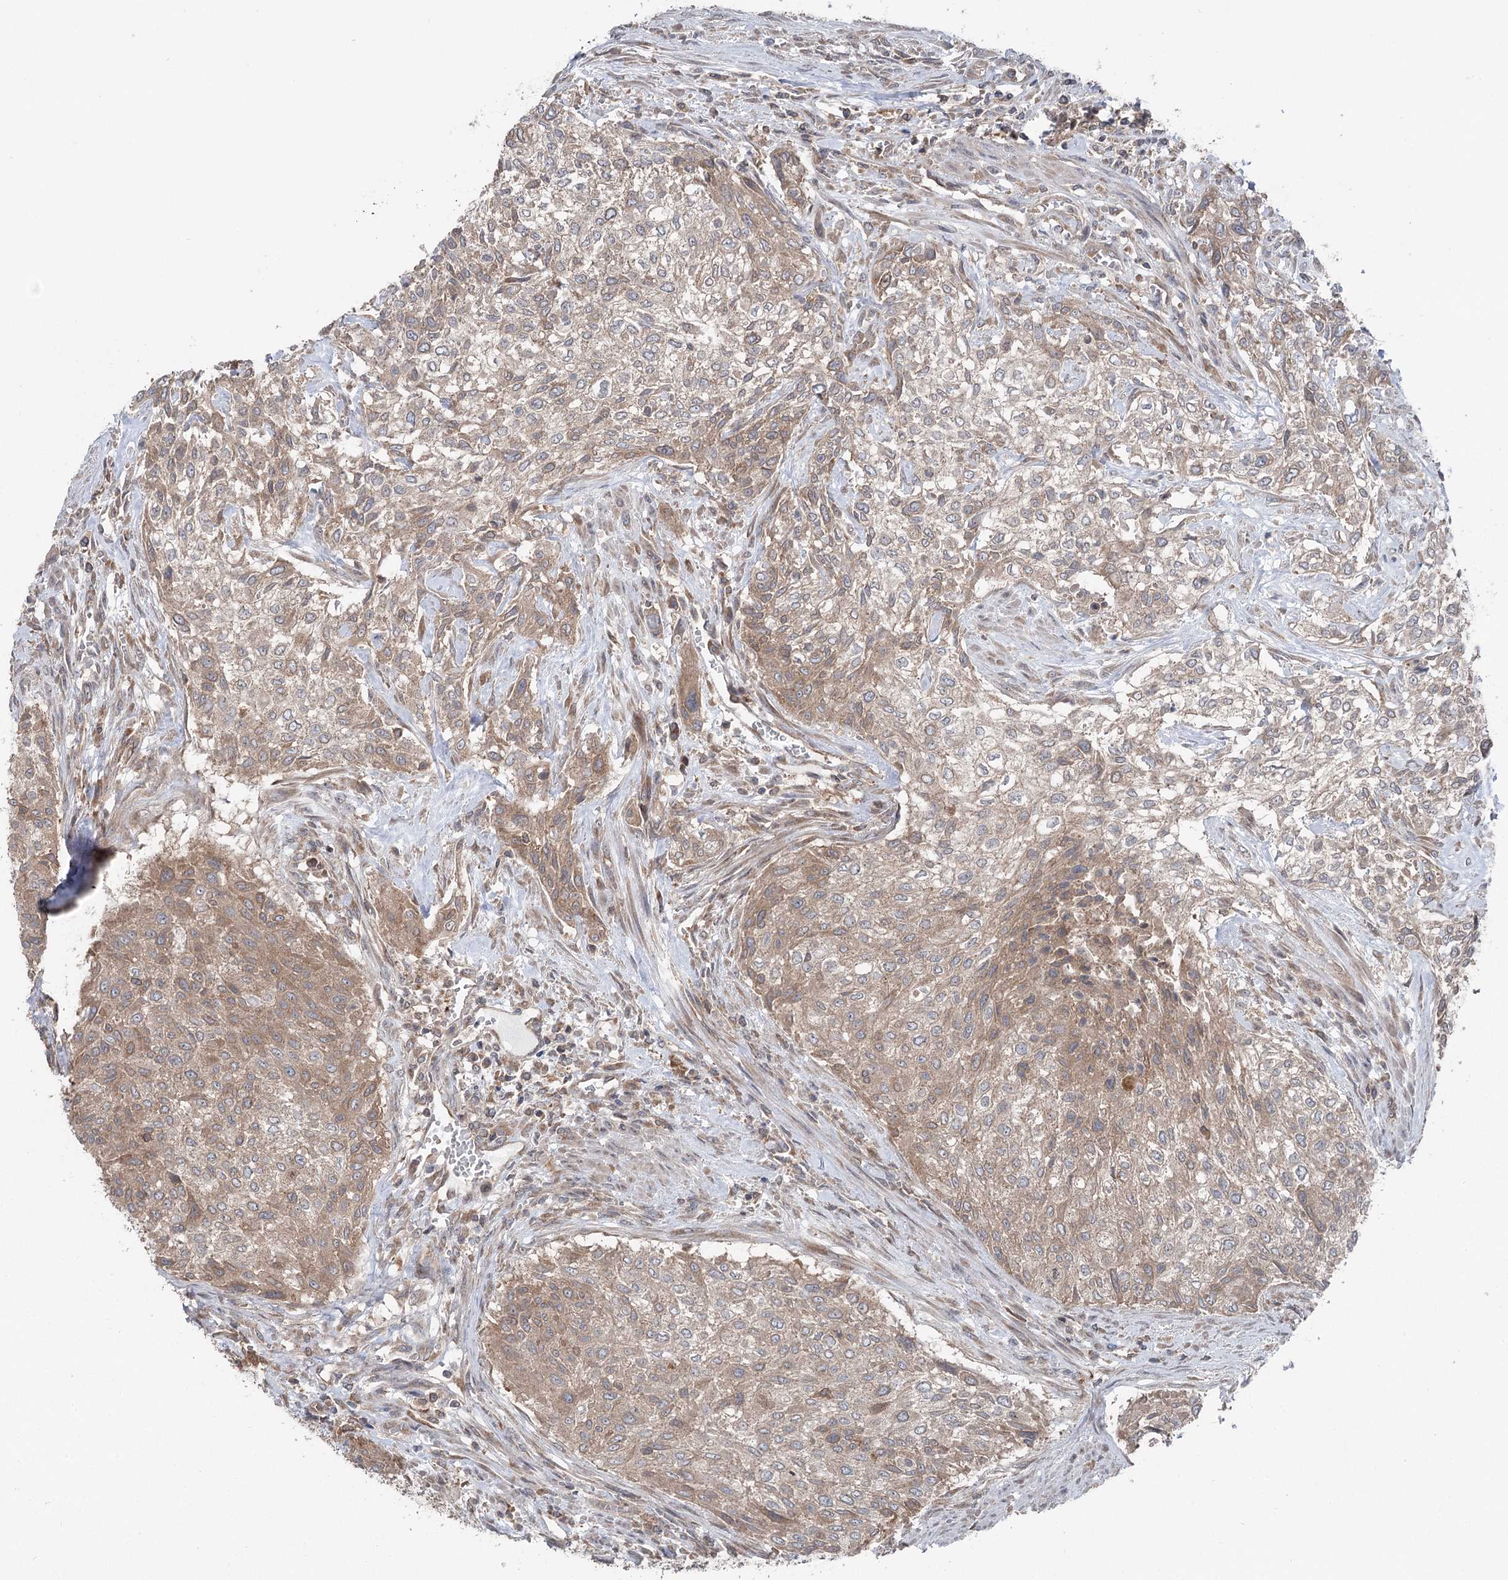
{"staining": {"intensity": "weak", "quantity": ">75%", "location": "cytoplasmic/membranous"}, "tissue": "urothelial cancer", "cell_type": "Tumor cells", "image_type": "cancer", "snomed": [{"axis": "morphology", "description": "Normal tissue, NOS"}, {"axis": "morphology", "description": "Urothelial carcinoma, NOS"}, {"axis": "topography", "description": "Urinary bladder"}, {"axis": "topography", "description": "Peripheral nerve tissue"}], "caption": "Human urothelial cancer stained for a protein (brown) reveals weak cytoplasmic/membranous positive staining in approximately >75% of tumor cells.", "gene": "PPP1R21", "patient": {"sex": "male", "age": 35}}